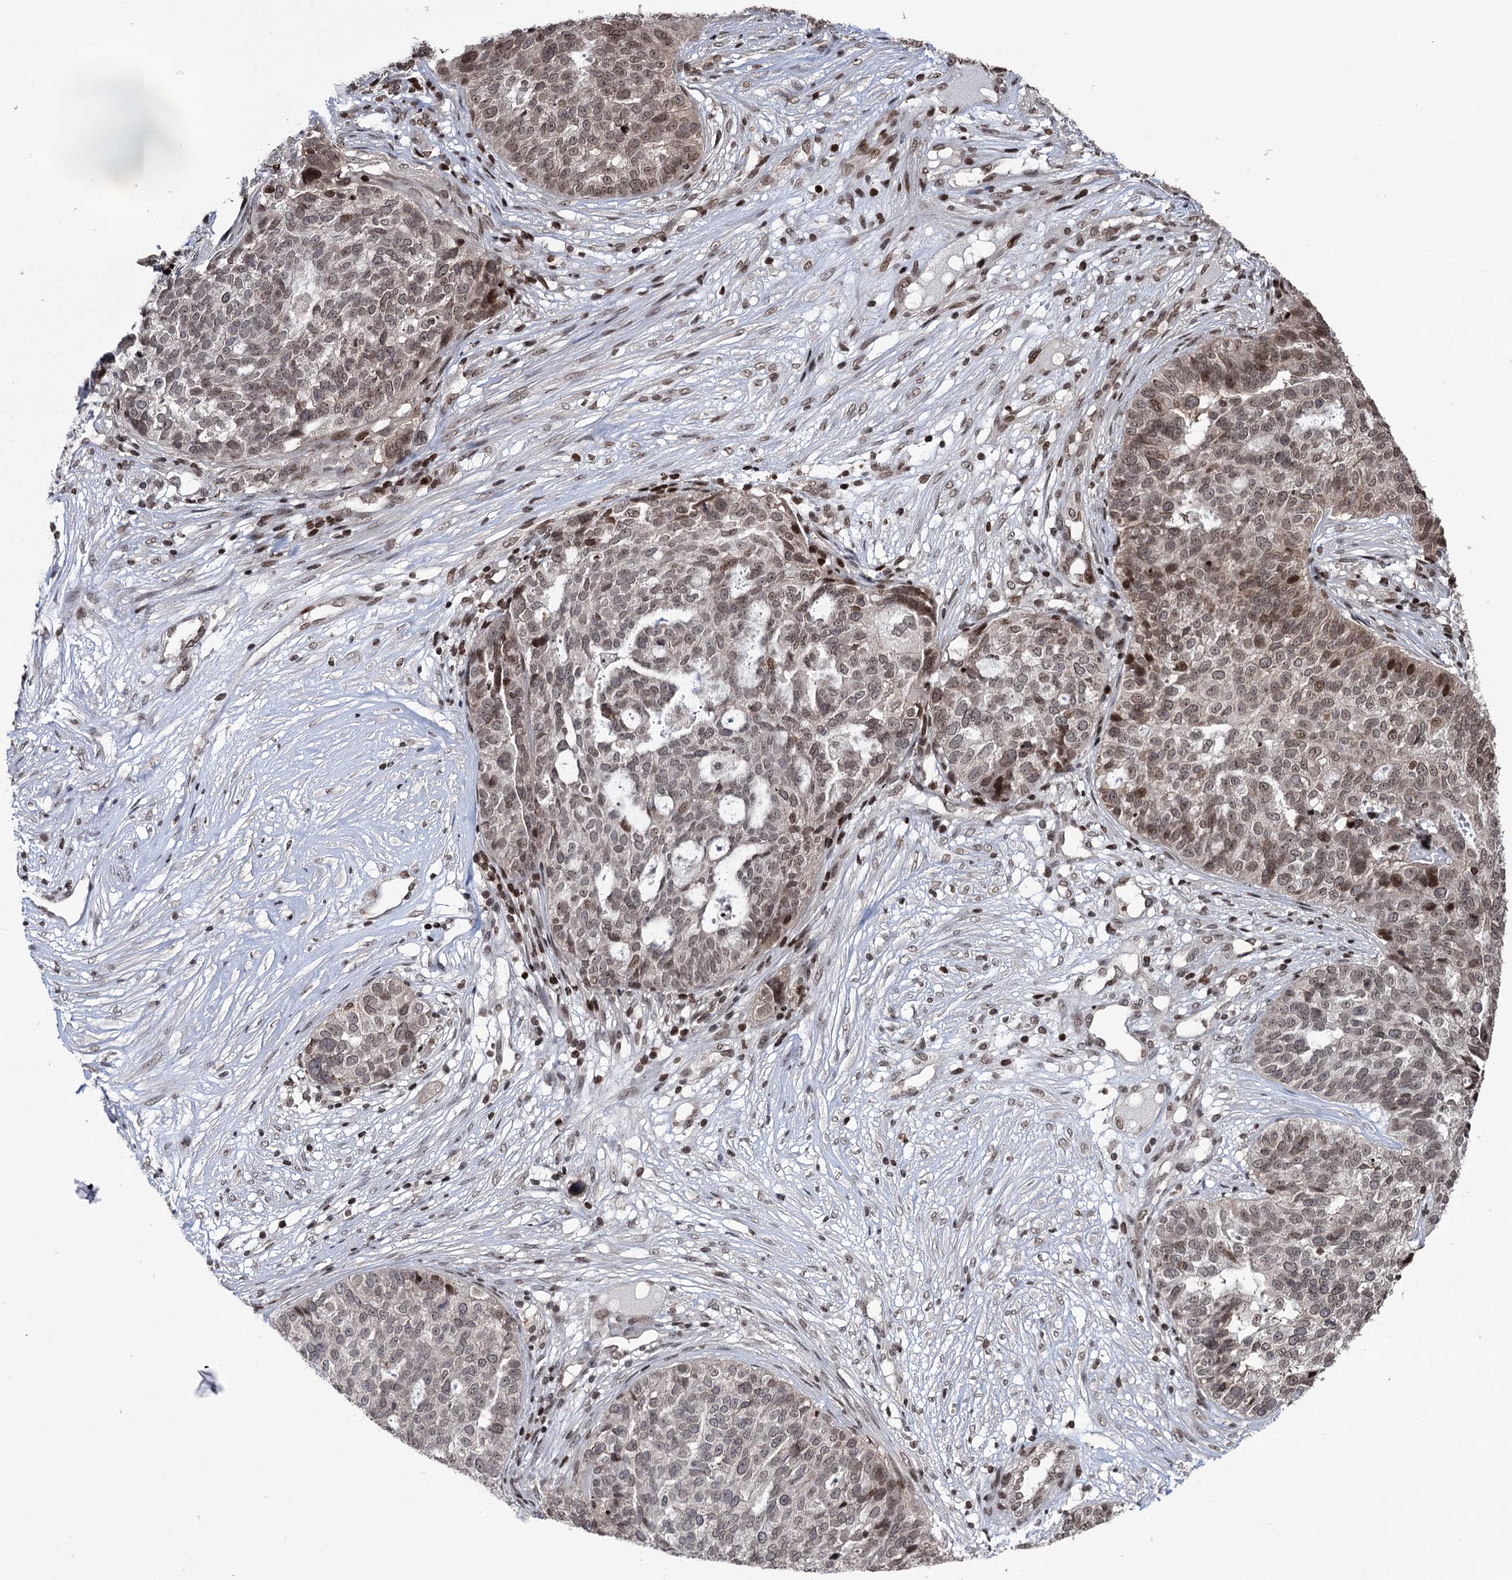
{"staining": {"intensity": "moderate", "quantity": "25%-75%", "location": "nuclear"}, "tissue": "ovarian cancer", "cell_type": "Tumor cells", "image_type": "cancer", "snomed": [{"axis": "morphology", "description": "Cystadenocarcinoma, serous, NOS"}, {"axis": "topography", "description": "Ovary"}], "caption": "The image reveals immunohistochemical staining of ovarian cancer (serous cystadenocarcinoma). There is moderate nuclear positivity is present in about 25%-75% of tumor cells.", "gene": "CCDC77", "patient": {"sex": "female", "age": 59}}